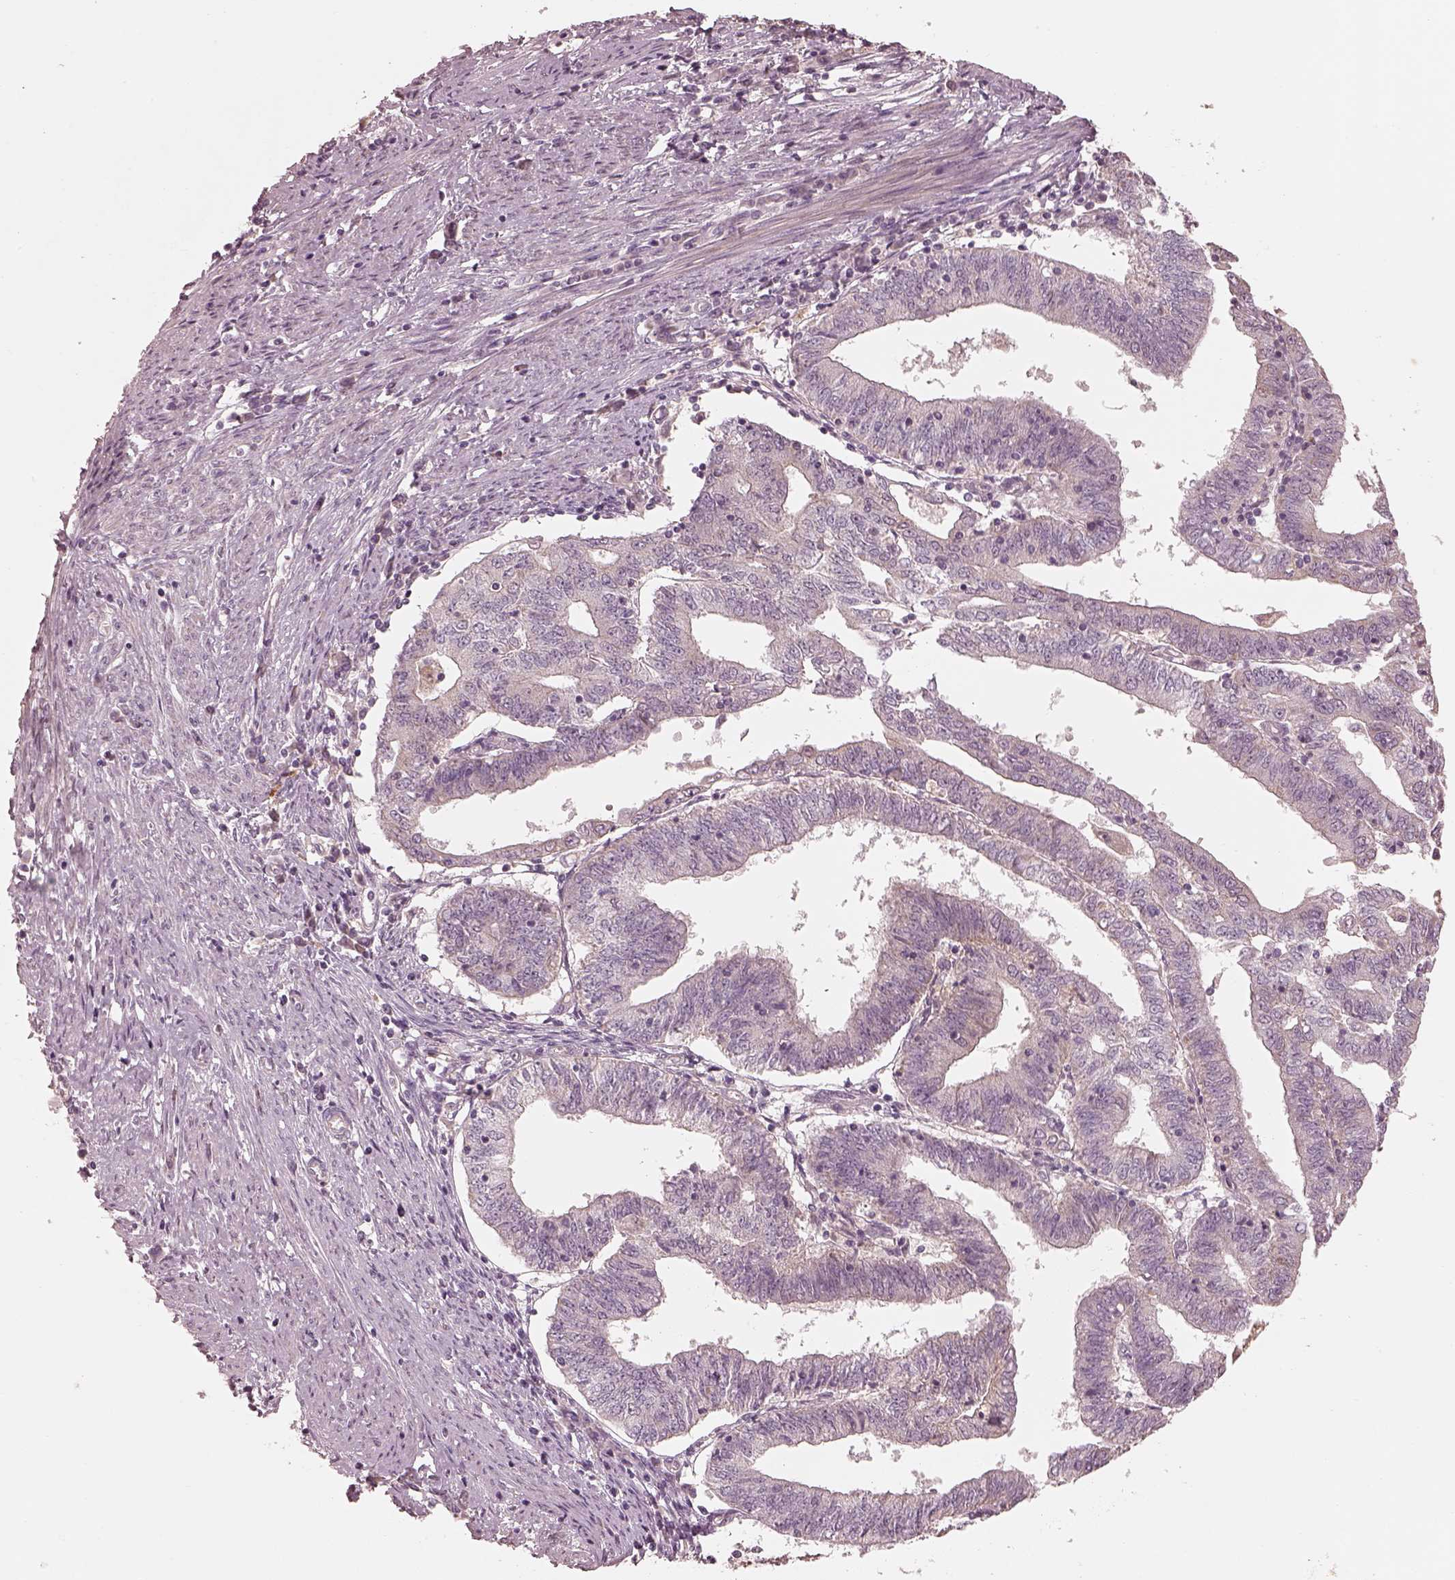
{"staining": {"intensity": "negative", "quantity": "none", "location": "none"}, "tissue": "endometrial cancer", "cell_type": "Tumor cells", "image_type": "cancer", "snomed": [{"axis": "morphology", "description": "Adenocarcinoma, NOS"}, {"axis": "topography", "description": "Endometrium"}], "caption": "This image is of adenocarcinoma (endometrial) stained with IHC to label a protein in brown with the nuclei are counter-stained blue. There is no staining in tumor cells.", "gene": "SLC25A46", "patient": {"sex": "female", "age": 82}}